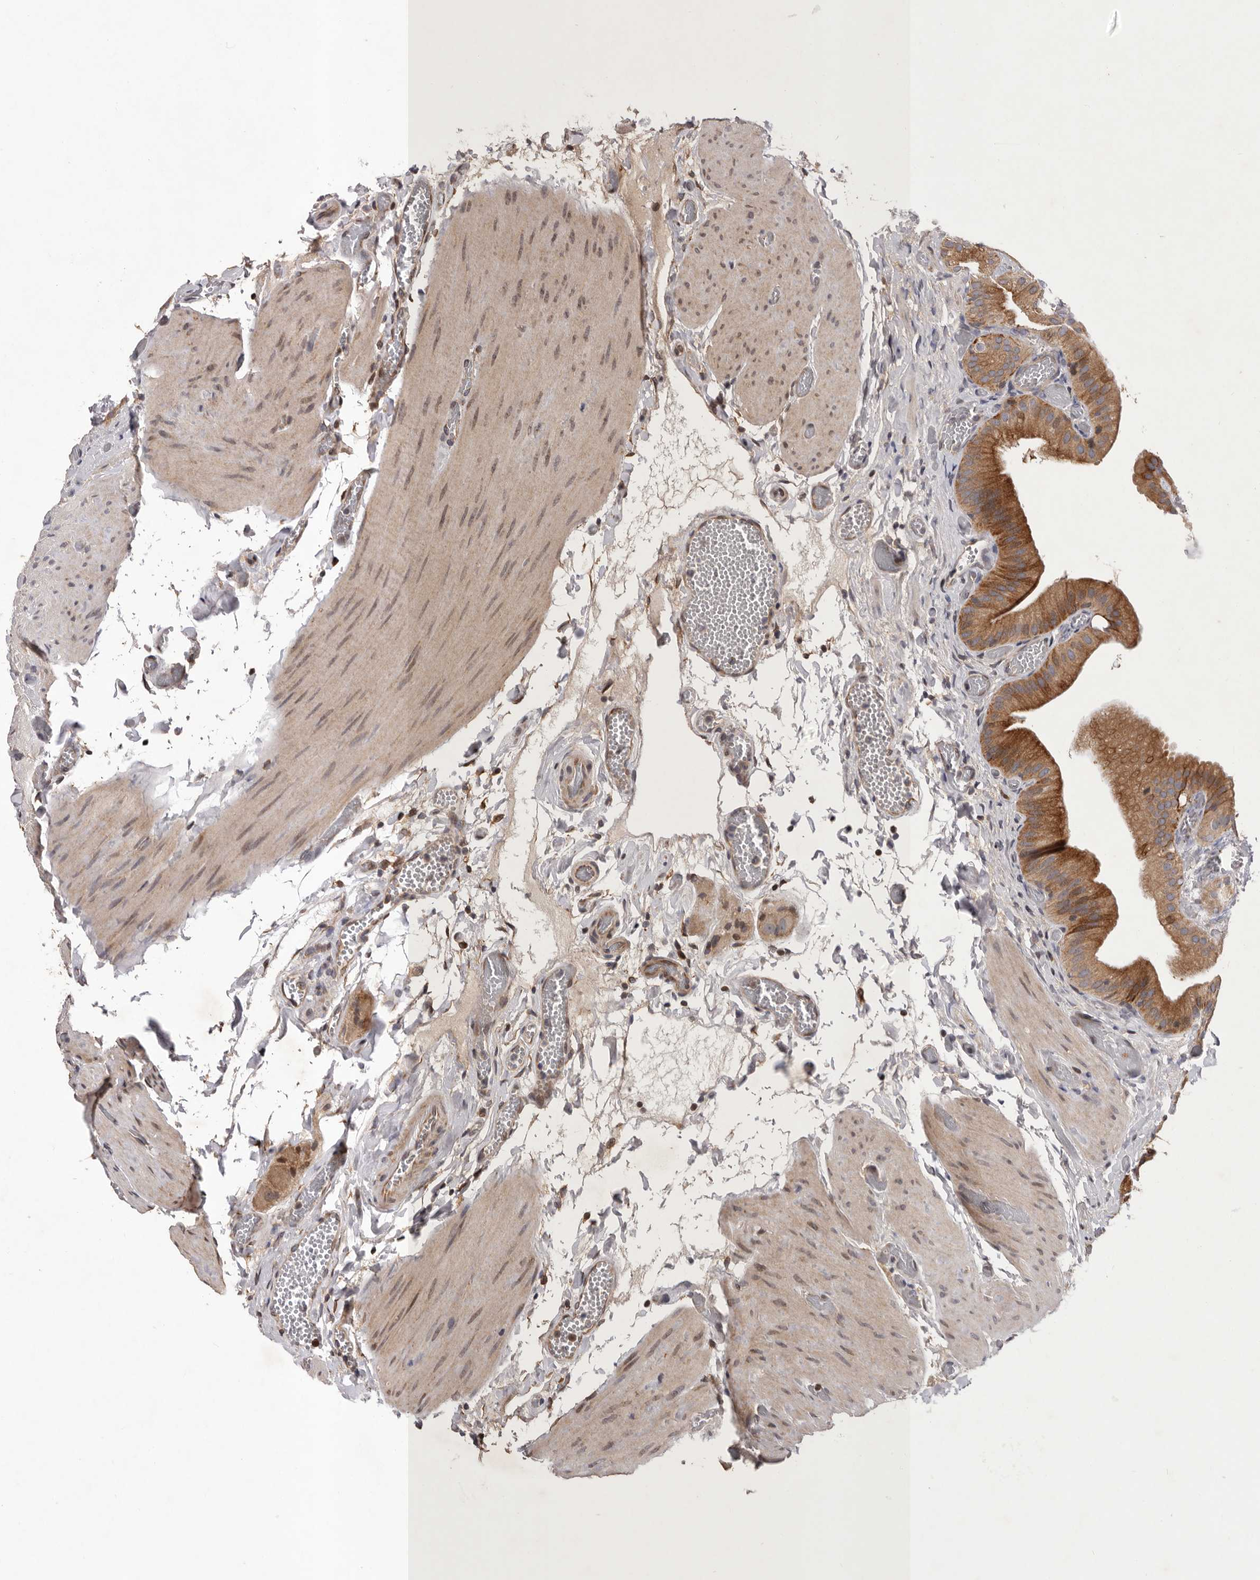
{"staining": {"intensity": "moderate", "quantity": ">75%", "location": "cytoplasmic/membranous"}, "tissue": "gallbladder", "cell_type": "Glandular cells", "image_type": "normal", "snomed": [{"axis": "morphology", "description": "Normal tissue, NOS"}, {"axis": "topography", "description": "Gallbladder"}], "caption": "This photomicrograph reveals IHC staining of benign human gallbladder, with medium moderate cytoplasmic/membranous positivity in about >75% of glandular cells.", "gene": "GADD45B", "patient": {"sex": "female", "age": 64}}